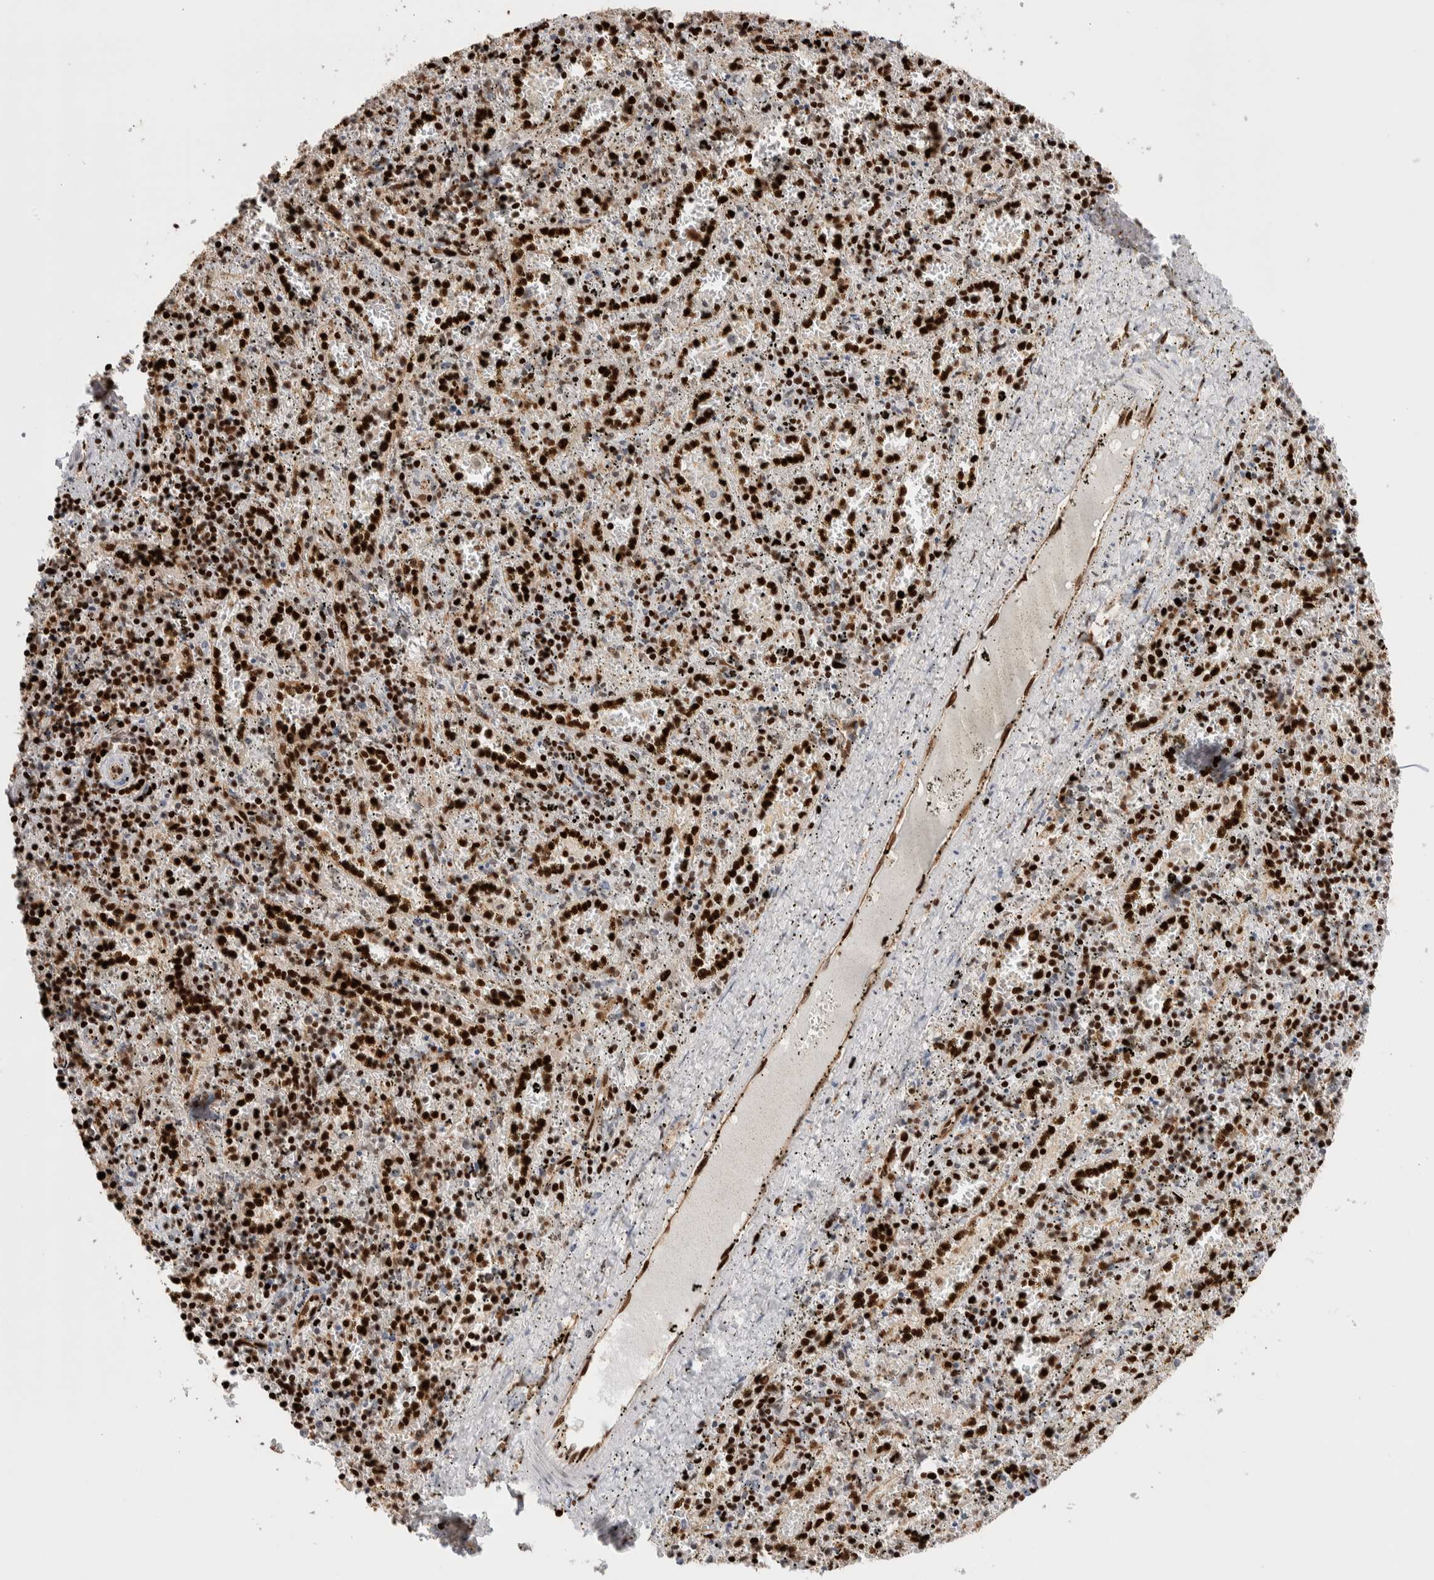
{"staining": {"intensity": "strong", "quantity": ">75%", "location": "nuclear"}, "tissue": "spleen", "cell_type": "Cells in red pulp", "image_type": "normal", "snomed": [{"axis": "morphology", "description": "Normal tissue, NOS"}, {"axis": "topography", "description": "Spleen"}], "caption": "Approximately >75% of cells in red pulp in normal human spleen display strong nuclear protein staining as visualized by brown immunohistochemical staining.", "gene": "C17orf49", "patient": {"sex": "male", "age": 11}}